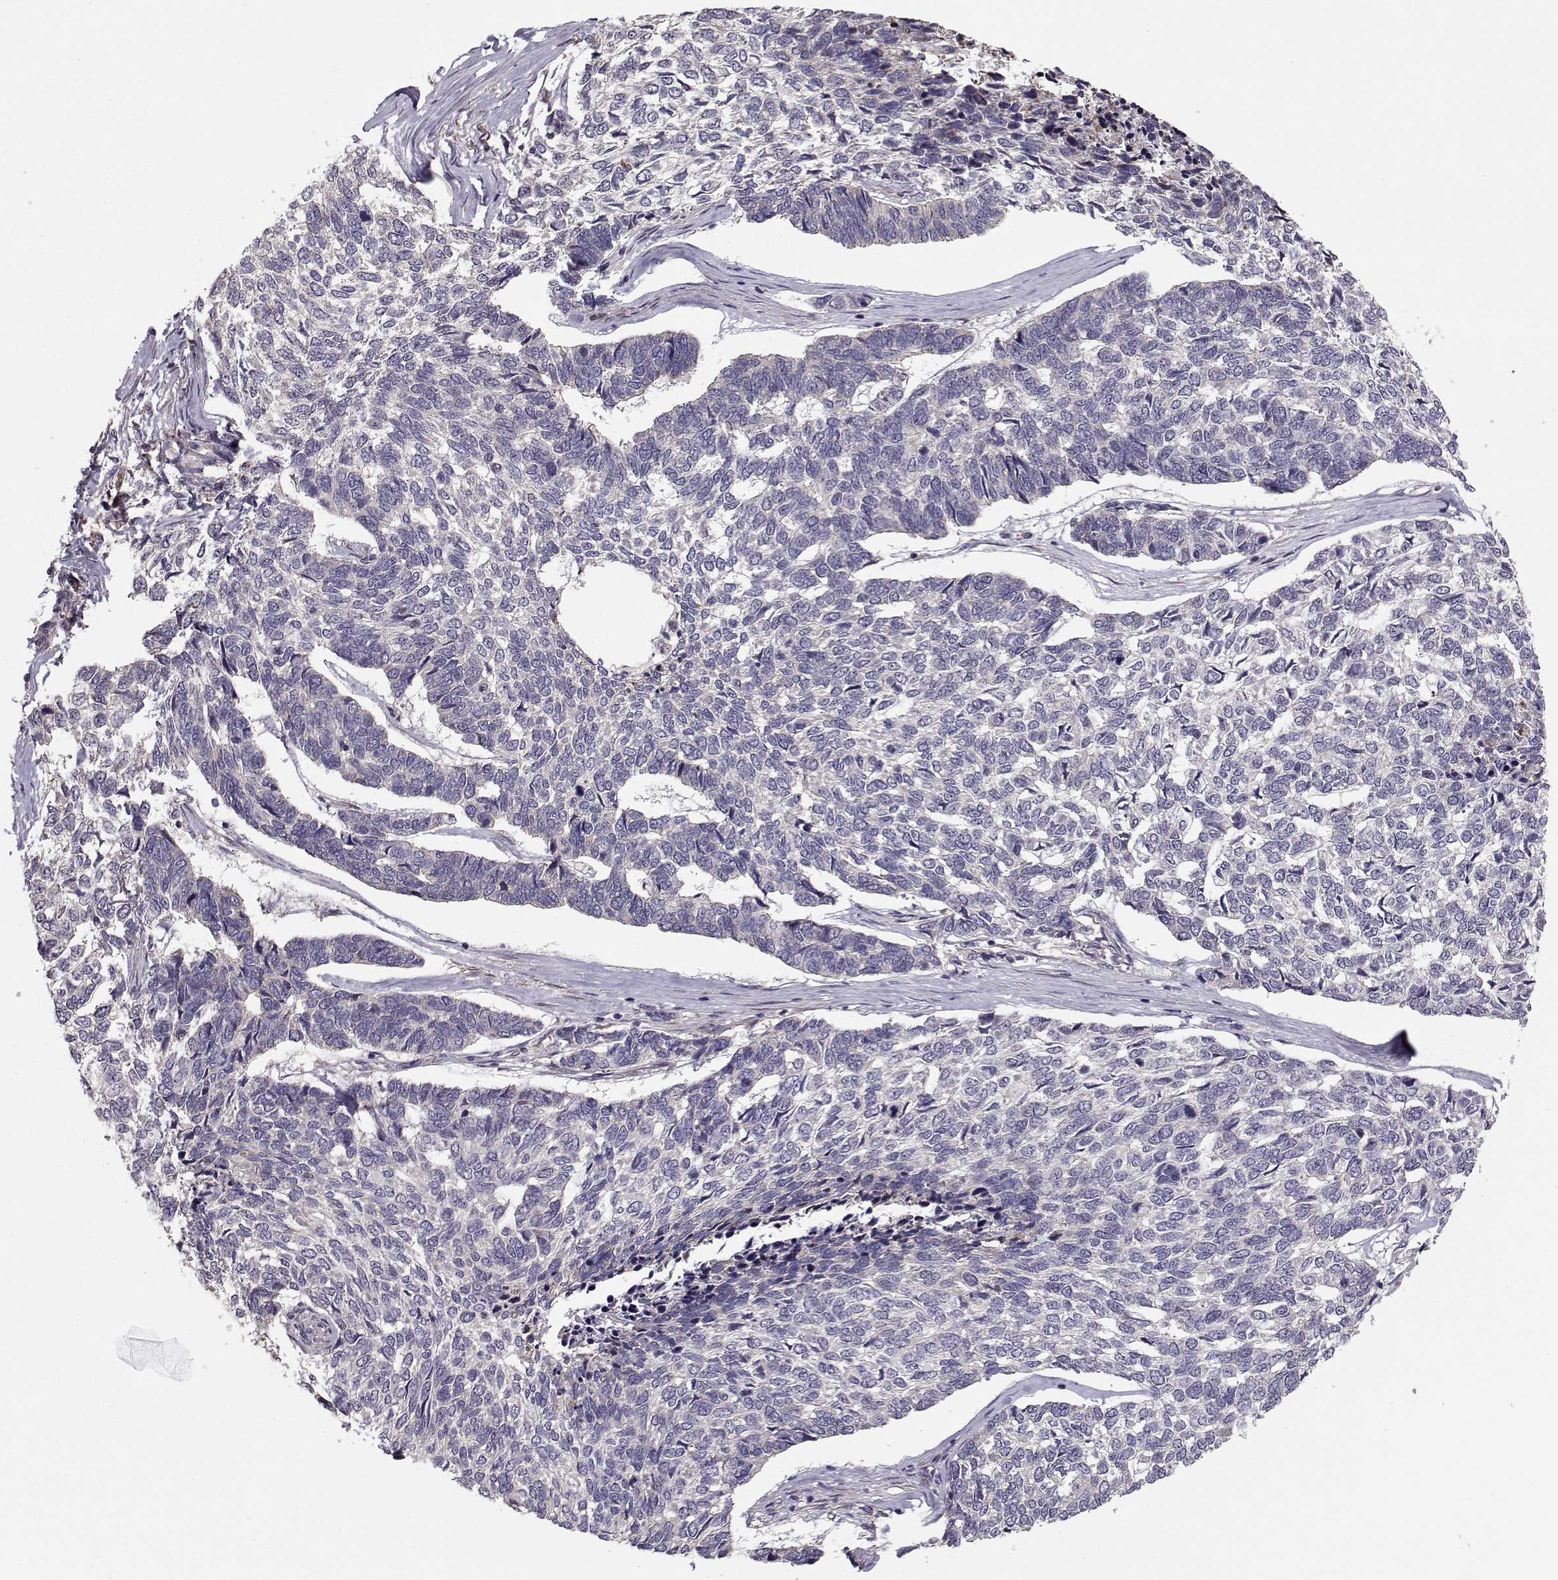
{"staining": {"intensity": "negative", "quantity": "none", "location": "none"}, "tissue": "skin cancer", "cell_type": "Tumor cells", "image_type": "cancer", "snomed": [{"axis": "morphology", "description": "Basal cell carcinoma"}, {"axis": "topography", "description": "Skin"}], "caption": "Image shows no significant protein positivity in tumor cells of skin basal cell carcinoma.", "gene": "ENTPD8", "patient": {"sex": "female", "age": 65}}